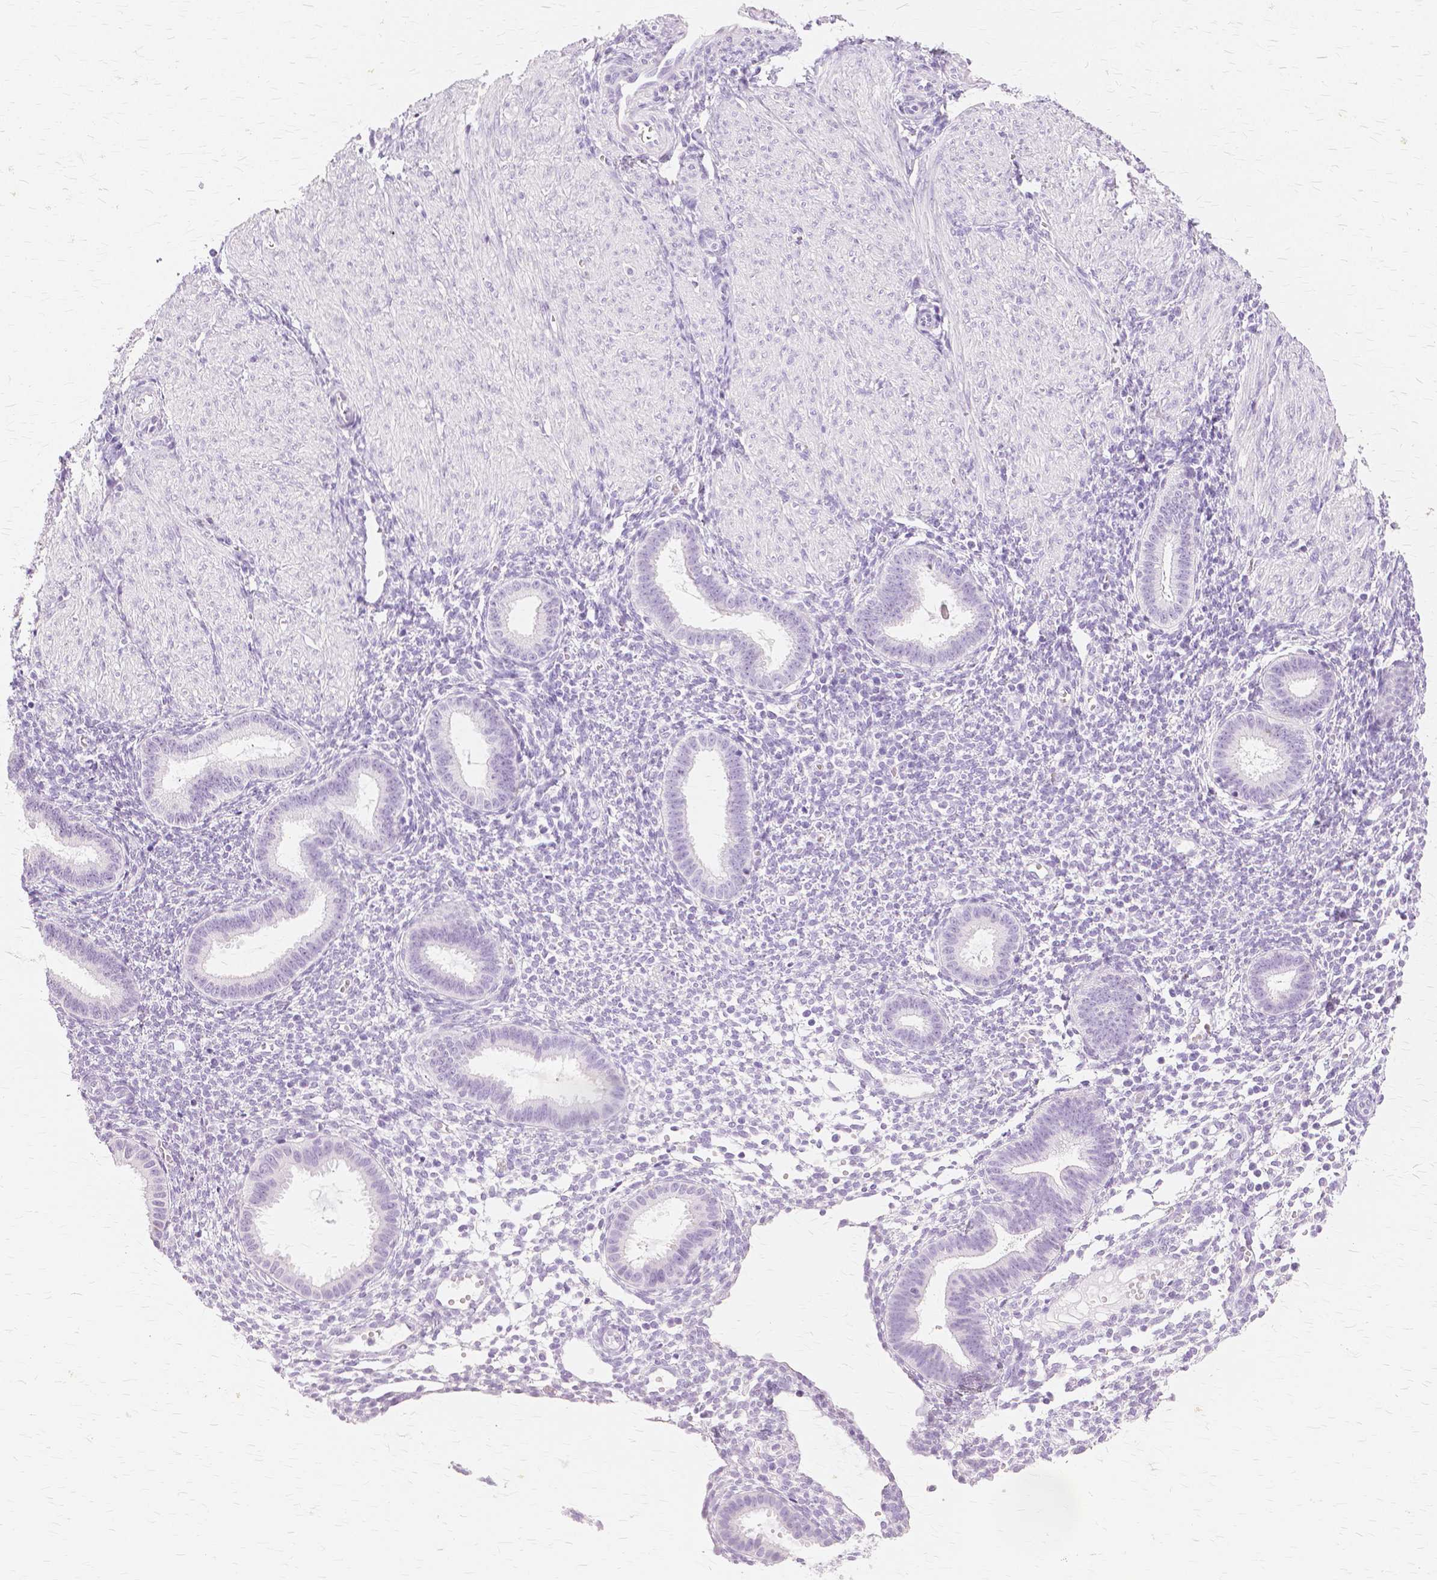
{"staining": {"intensity": "negative", "quantity": "none", "location": "none"}, "tissue": "endometrium", "cell_type": "Cells in endometrial stroma", "image_type": "normal", "snomed": [{"axis": "morphology", "description": "Normal tissue, NOS"}, {"axis": "topography", "description": "Endometrium"}], "caption": "Immunohistochemistry (IHC) micrograph of unremarkable human endometrium stained for a protein (brown), which demonstrates no positivity in cells in endometrial stroma. The staining was performed using DAB (3,3'-diaminobenzidine) to visualize the protein expression in brown, while the nuclei were stained in blue with hematoxylin (Magnification: 20x).", "gene": "TGM1", "patient": {"sex": "female", "age": 36}}